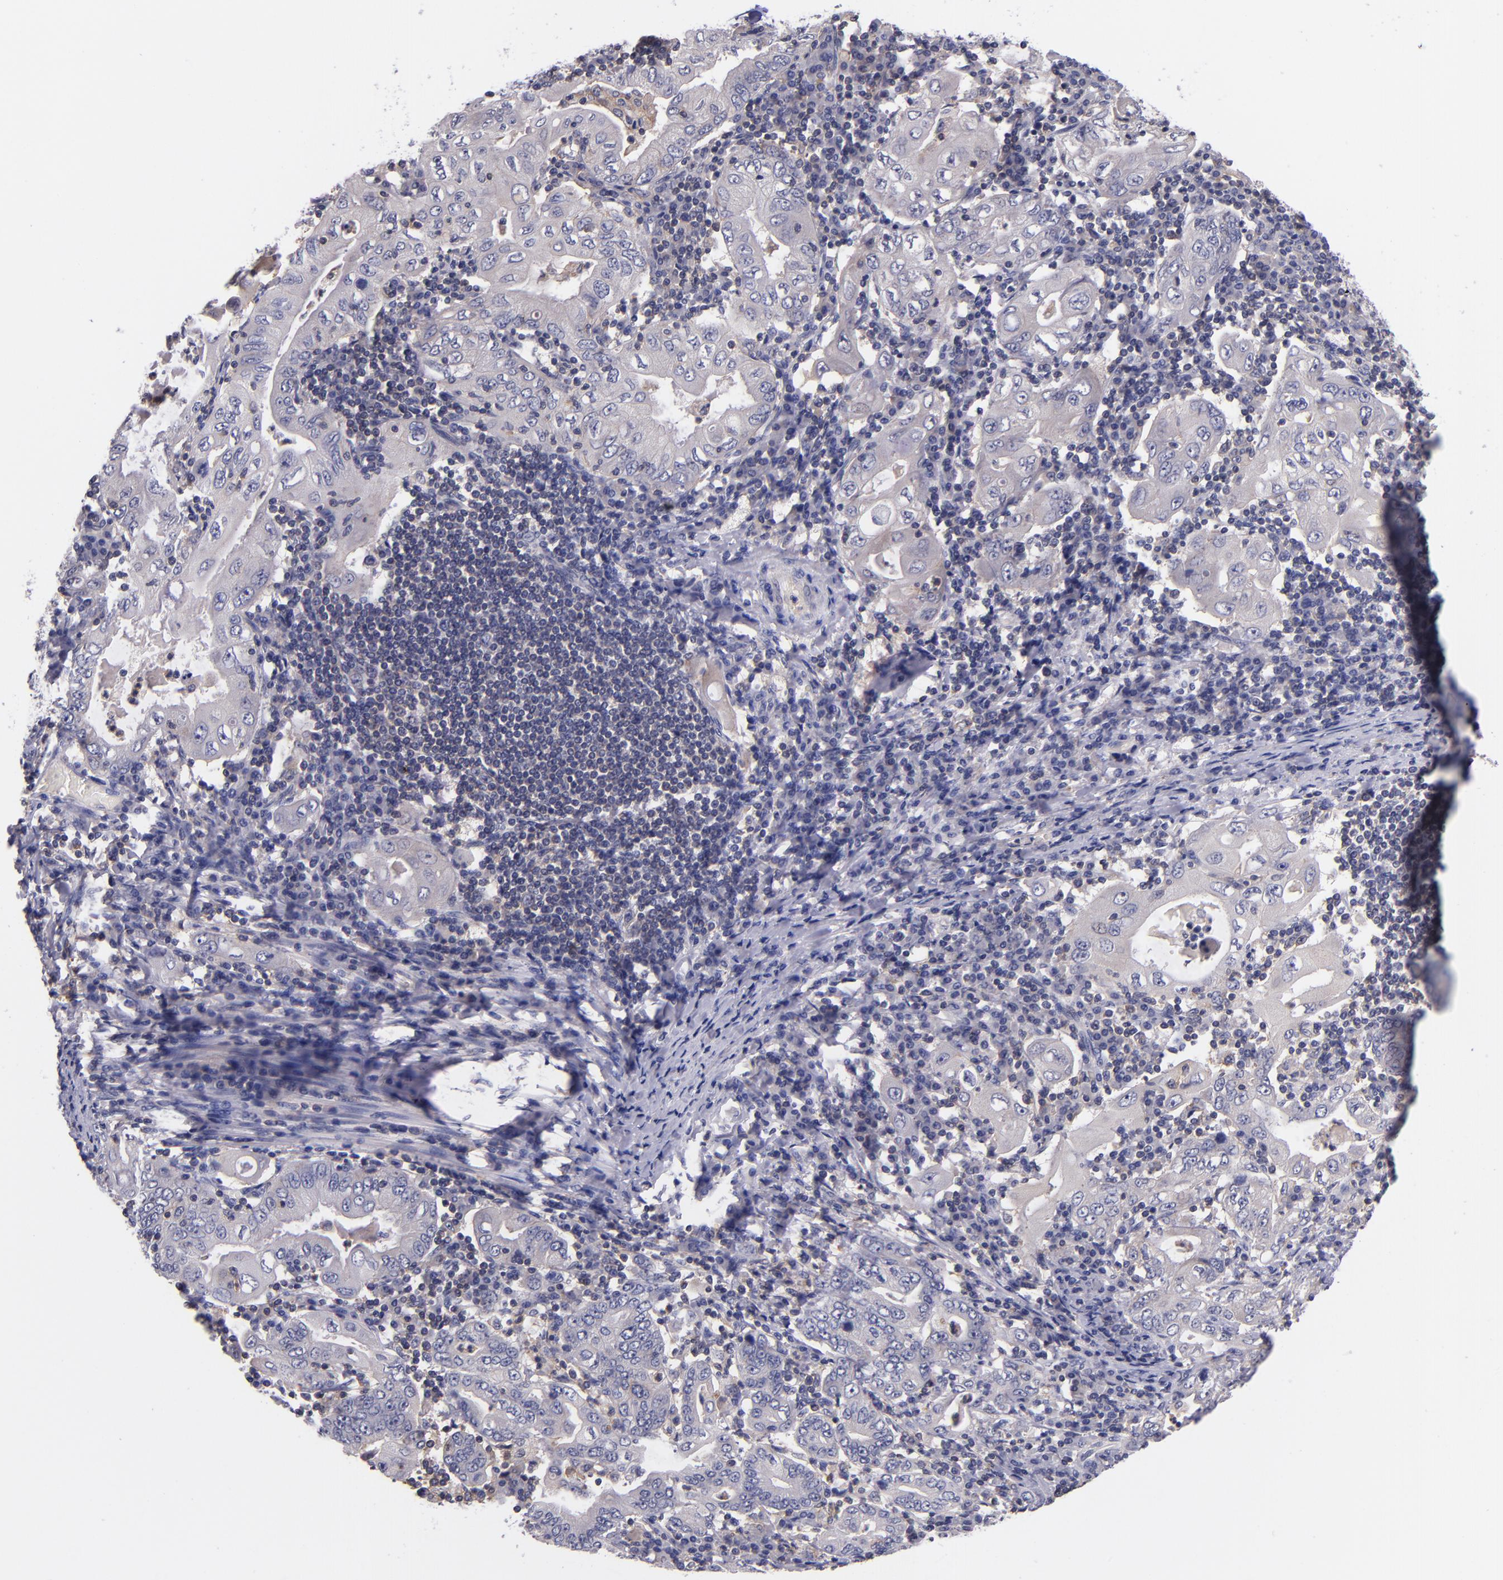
{"staining": {"intensity": "weak", "quantity": ">75%", "location": "cytoplasmic/membranous"}, "tissue": "stomach cancer", "cell_type": "Tumor cells", "image_type": "cancer", "snomed": [{"axis": "morphology", "description": "Normal tissue, NOS"}, {"axis": "morphology", "description": "Adenocarcinoma, NOS"}, {"axis": "topography", "description": "Esophagus"}, {"axis": "topography", "description": "Stomach, upper"}, {"axis": "topography", "description": "Peripheral nerve tissue"}], "caption": "The histopathology image demonstrates a brown stain indicating the presence of a protein in the cytoplasmic/membranous of tumor cells in stomach cancer (adenocarcinoma). (Stains: DAB in brown, nuclei in blue, Microscopy: brightfield microscopy at high magnification).", "gene": "RBP4", "patient": {"sex": "male", "age": 62}}